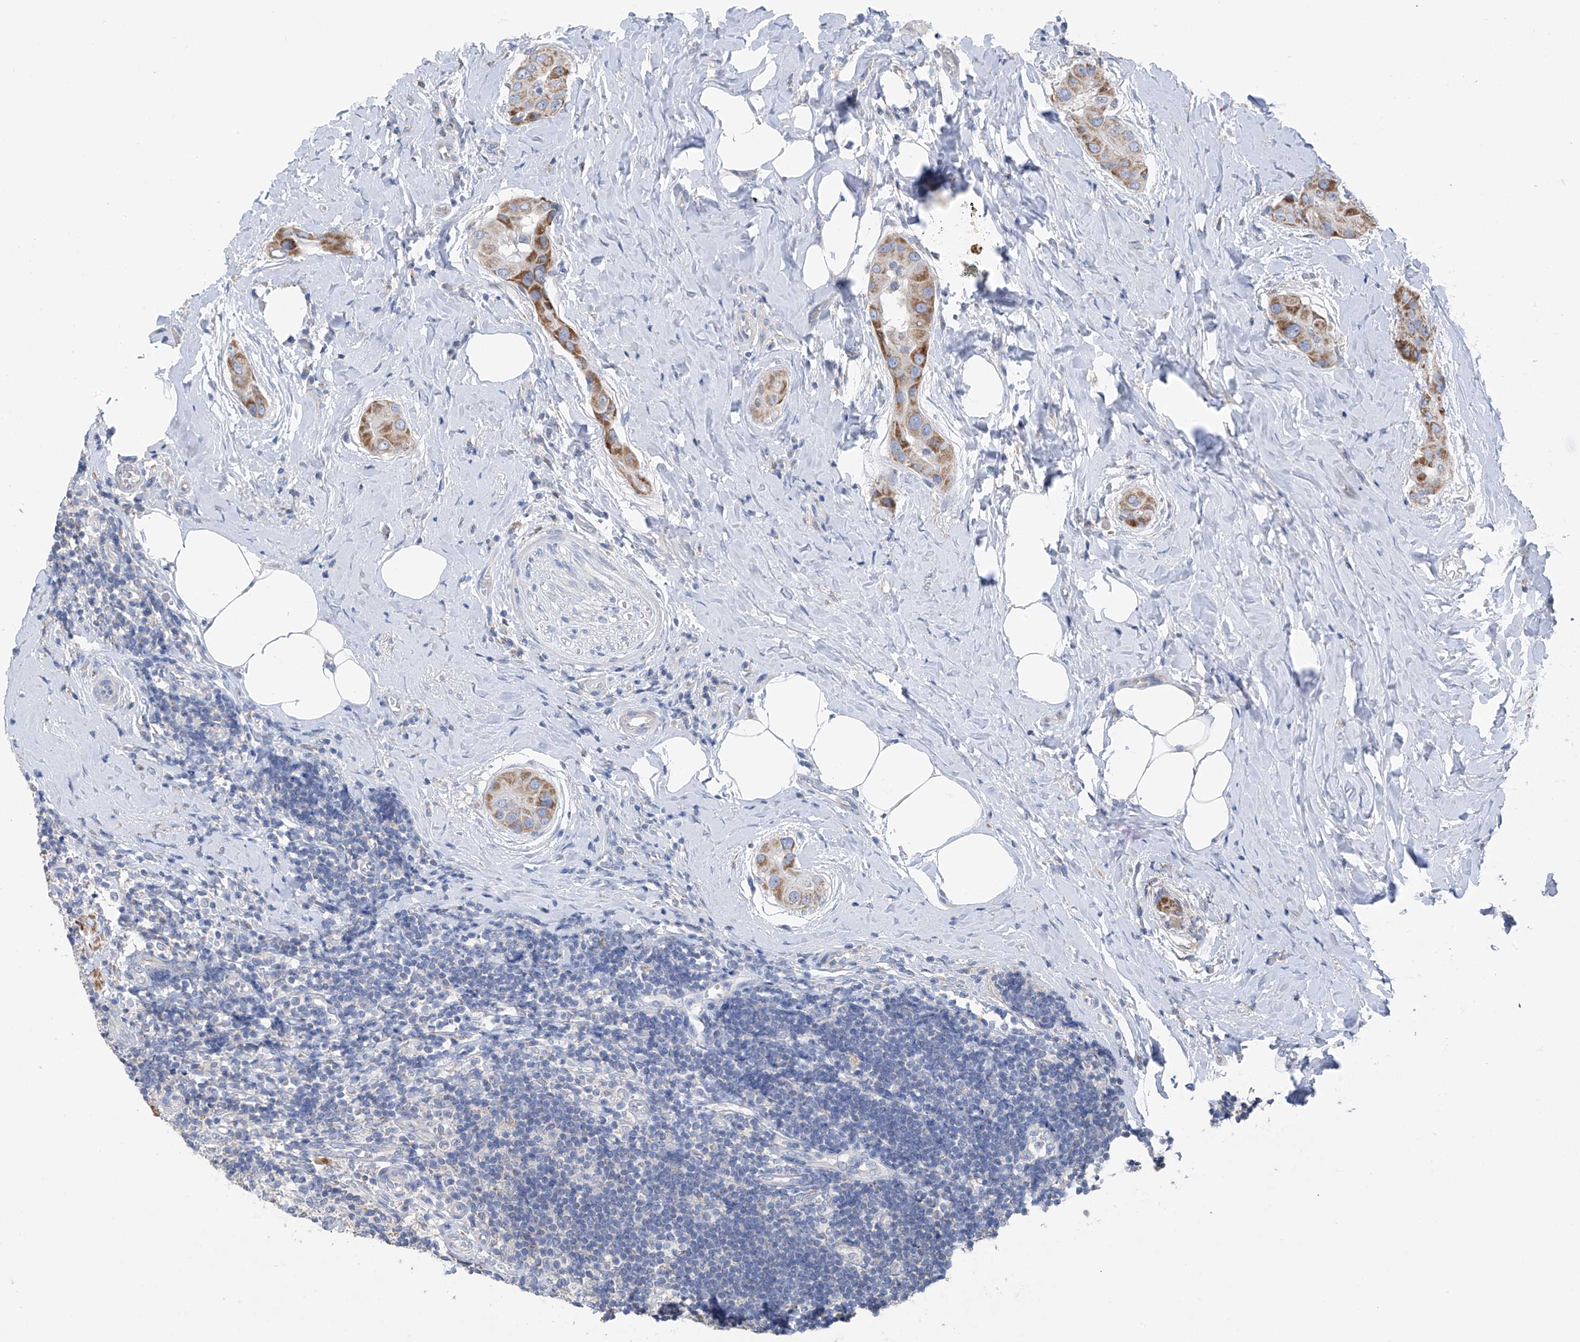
{"staining": {"intensity": "moderate", "quantity": ">75%", "location": "cytoplasmic/membranous"}, "tissue": "thyroid cancer", "cell_type": "Tumor cells", "image_type": "cancer", "snomed": [{"axis": "morphology", "description": "Papillary adenocarcinoma, NOS"}, {"axis": "topography", "description": "Thyroid gland"}], "caption": "Brown immunohistochemical staining in human thyroid cancer displays moderate cytoplasmic/membranous expression in about >75% of tumor cells.", "gene": "SYN3", "patient": {"sex": "male", "age": 33}}